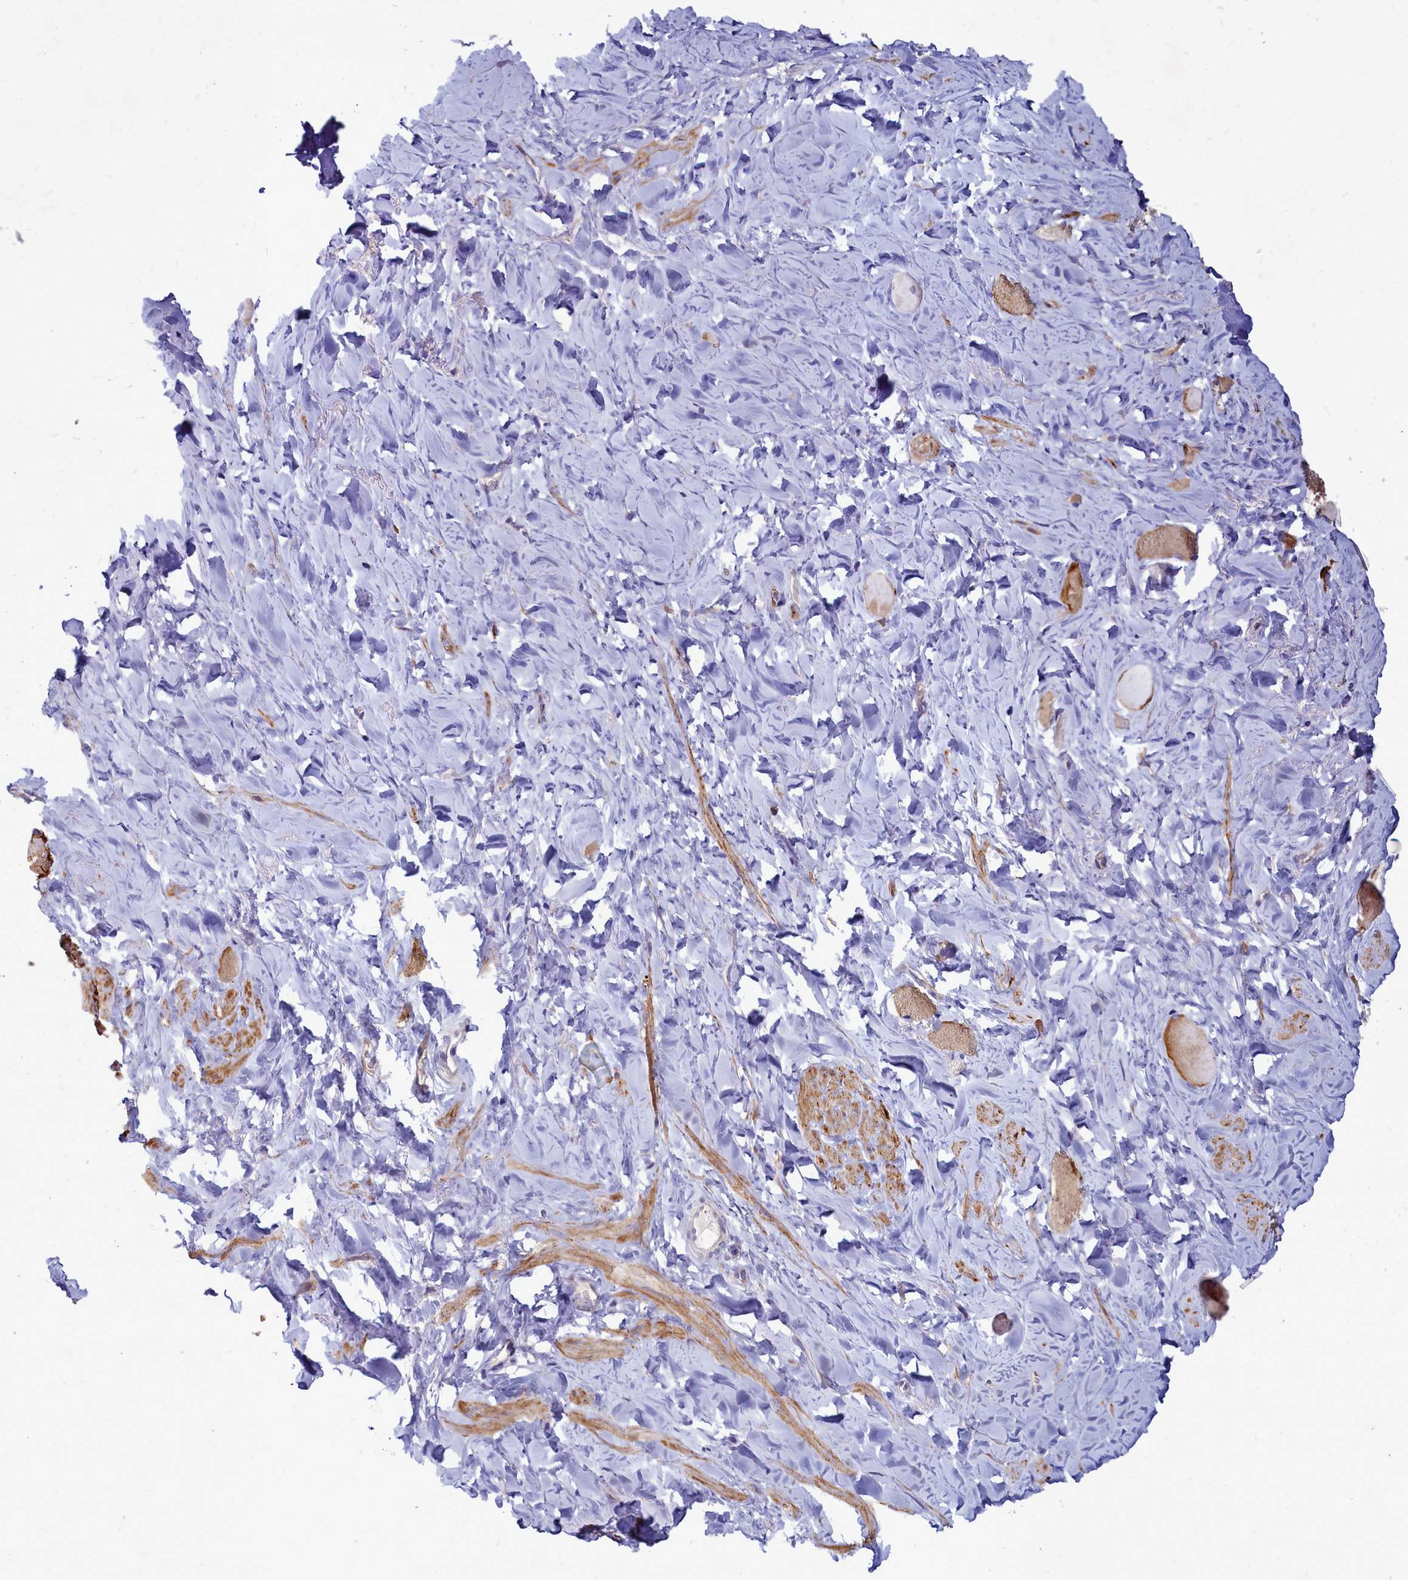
{"staining": {"intensity": "moderate", "quantity": "25%-75%", "location": "cytoplasmic/membranous"}, "tissue": "smooth muscle", "cell_type": "Smooth muscle cells", "image_type": "normal", "snomed": [{"axis": "morphology", "description": "Normal tissue, NOS"}, {"axis": "topography", "description": "Smooth muscle"}, {"axis": "topography", "description": "Peripheral nerve tissue"}], "caption": "An immunohistochemistry (IHC) photomicrograph of unremarkable tissue is shown. Protein staining in brown shows moderate cytoplasmic/membranous positivity in smooth muscle within smooth muscle cells.", "gene": "SMPD4", "patient": {"sex": "male", "age": 69}}